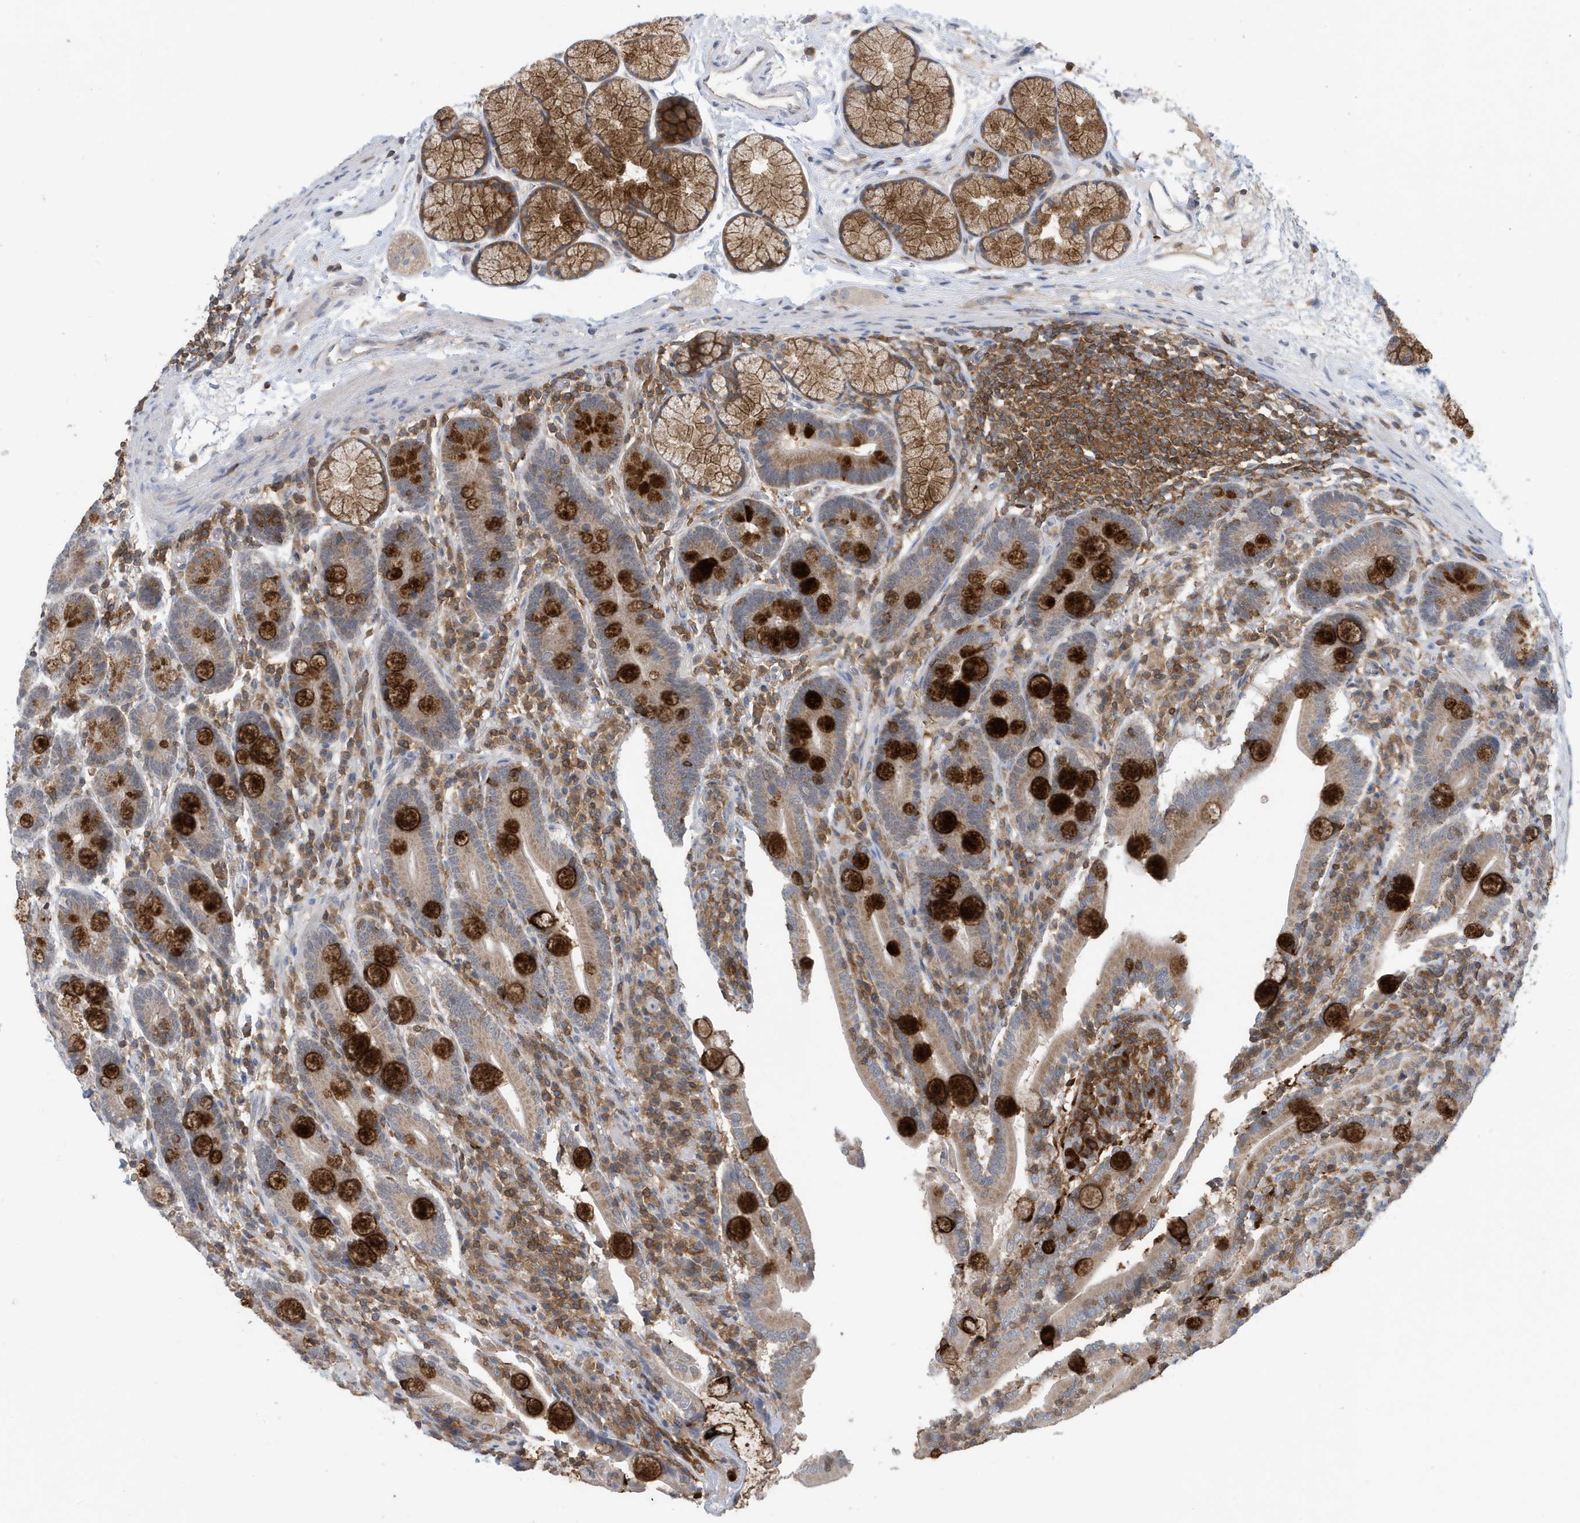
{"staining": {"intensity": "strong", "quantity": "25%-75%", "location": "cytoplasmic/membranous"}, "tissue": "duodenum", "cell_type": "Glandular cells", "image_type": "normal", "snomed": [{"axis": "morphology", "description": "Normal tissue, NOS"}, {"axis": "topography", "description": "Duodenum"}], "caption": "Glandular cells display high levels of strong cytoplasmic/membranous expression in about 25%-75% of cells in benign human duodenum.", "gene": "NSUN3", "patient": {"sex": "male", "age": 35}}